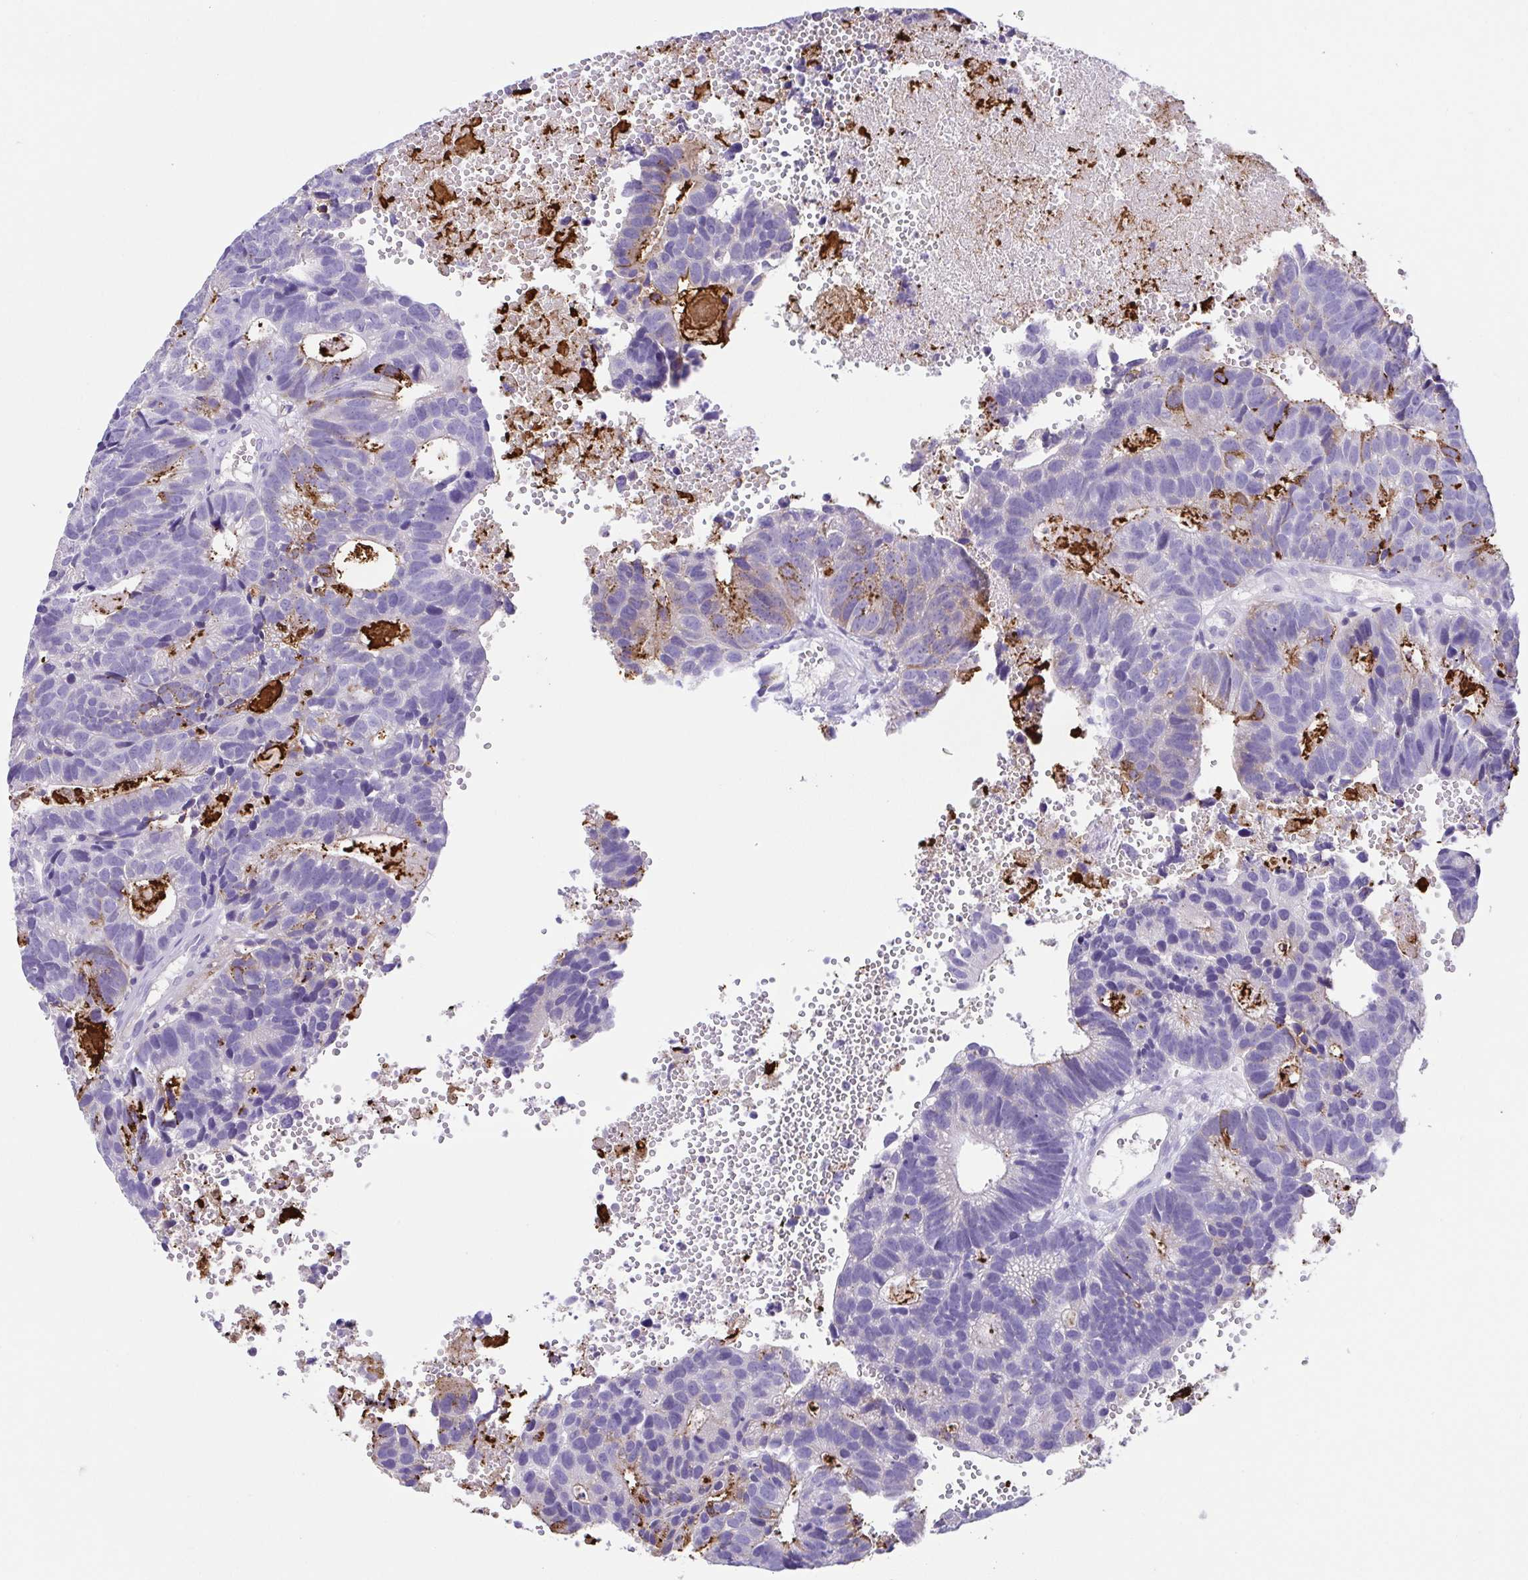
{"staining": {"intensity": "strong", "quantity": "<25%", "location": "cytoplasmic/membranous"}, "tissue": "head and neck cancer", "cell_type": "Tumor cells", "image_type": "cancer", "snomed": [{"axis": "morphology", "description": "Adenocarcinoma, NOS"}, {"axis": "topography", "description": "Head-Neck"}], "caption": "Head and neck cancer was stained to show a protein in brown. There is medium levels of strong cytoplasmic/membranous staining in about <25% of tumor cells.", "gene": "ARPP21", "patient": {"sex": "male", "age": 62}}